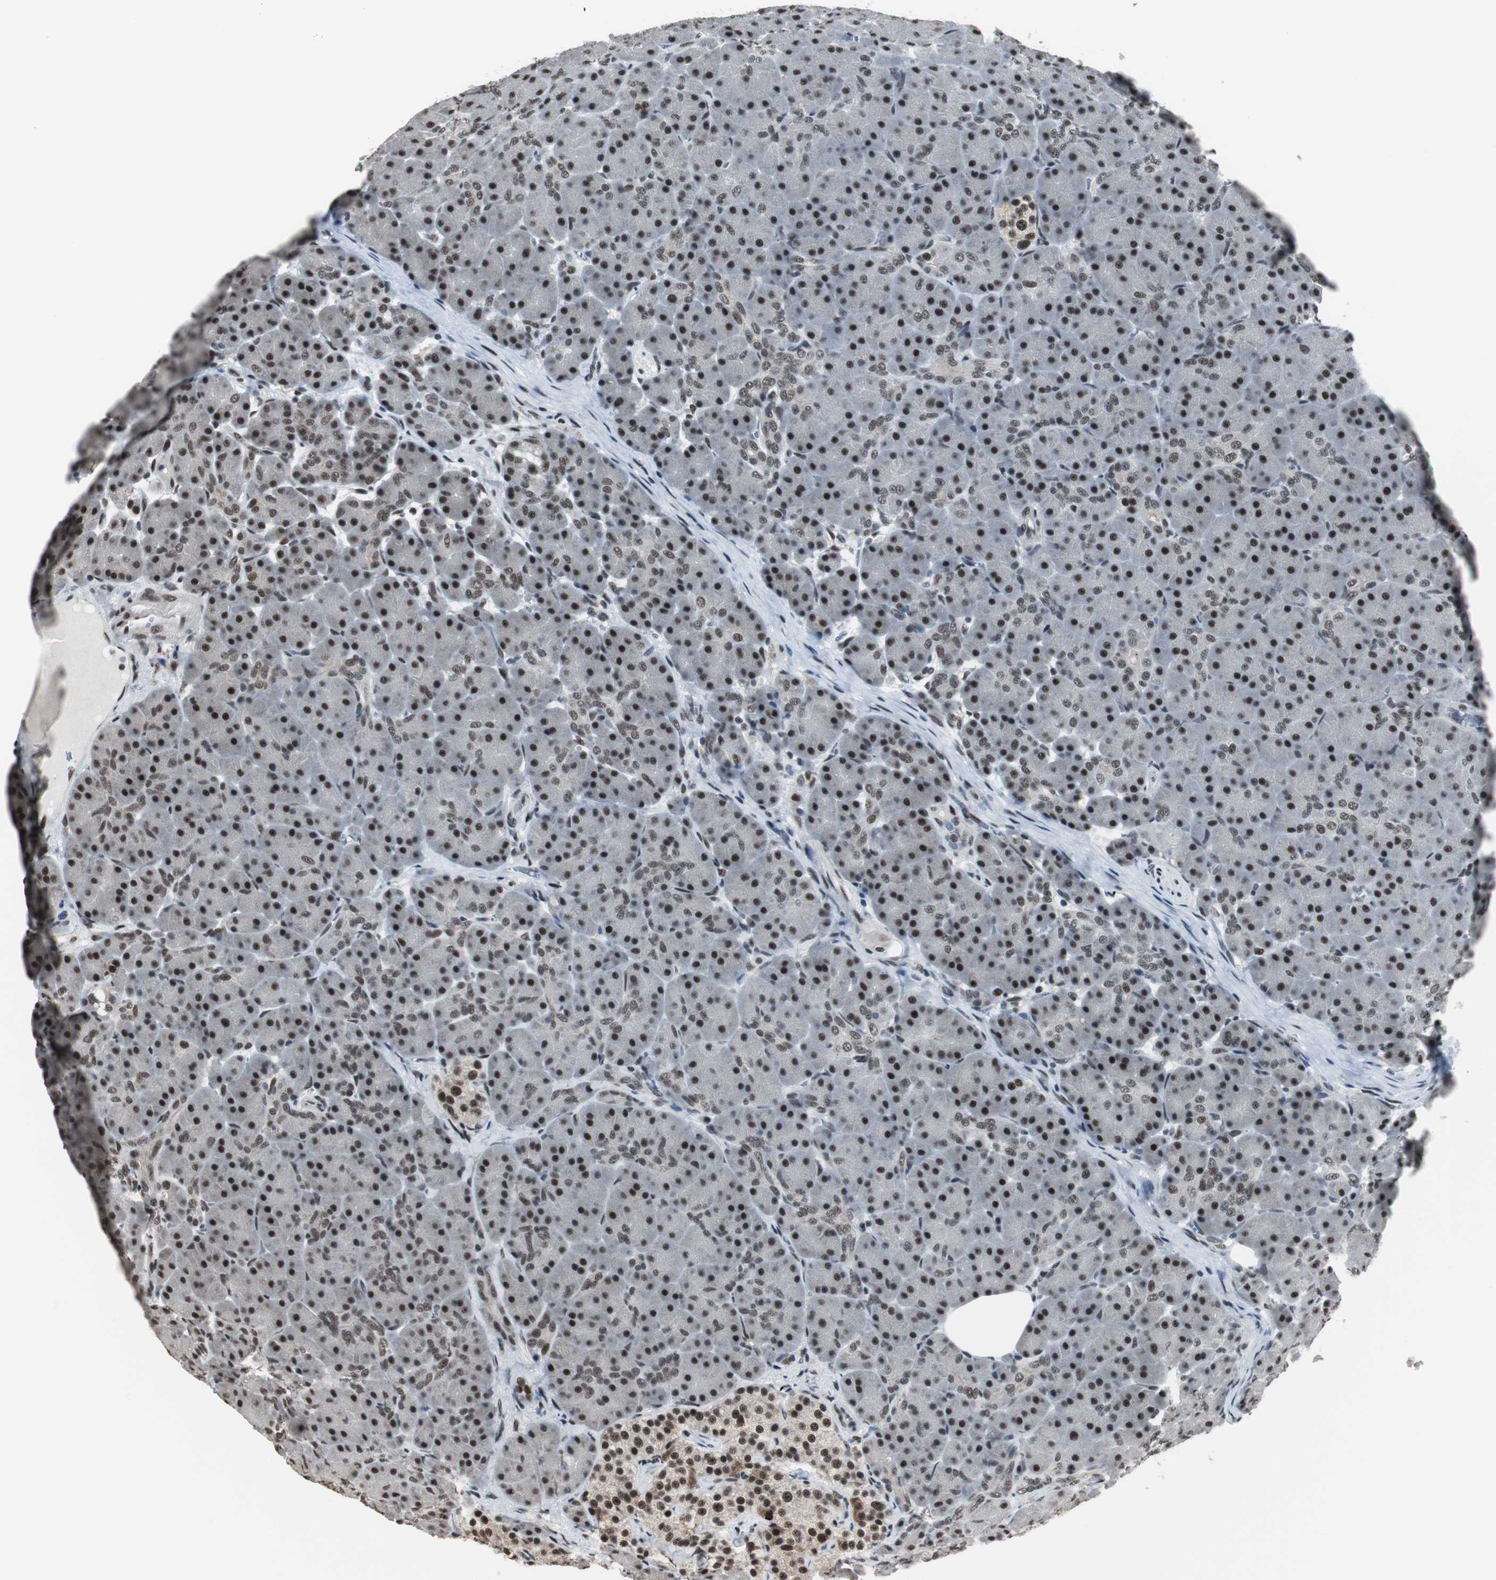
{"staining": {"intensity": "strong", "quantity": ">75%", "location": "nuclear"}, "tissue": "pancreas", "cell_type": "Exocrine glandular cells", "image_type": "normal", "snomed": [{"axis": "morphology", "description": "Normal tissue, NOS"}, {"axis": "topography", "description": "Pancreas"}], "caption": "The photomicrograph exhibits staining of normal pancreas, revealing strong nuclear protein expression (brown color) within exocrine glandular cells.", "gene": "CDK9", "patient": {"sex": "male", "age": 66}}